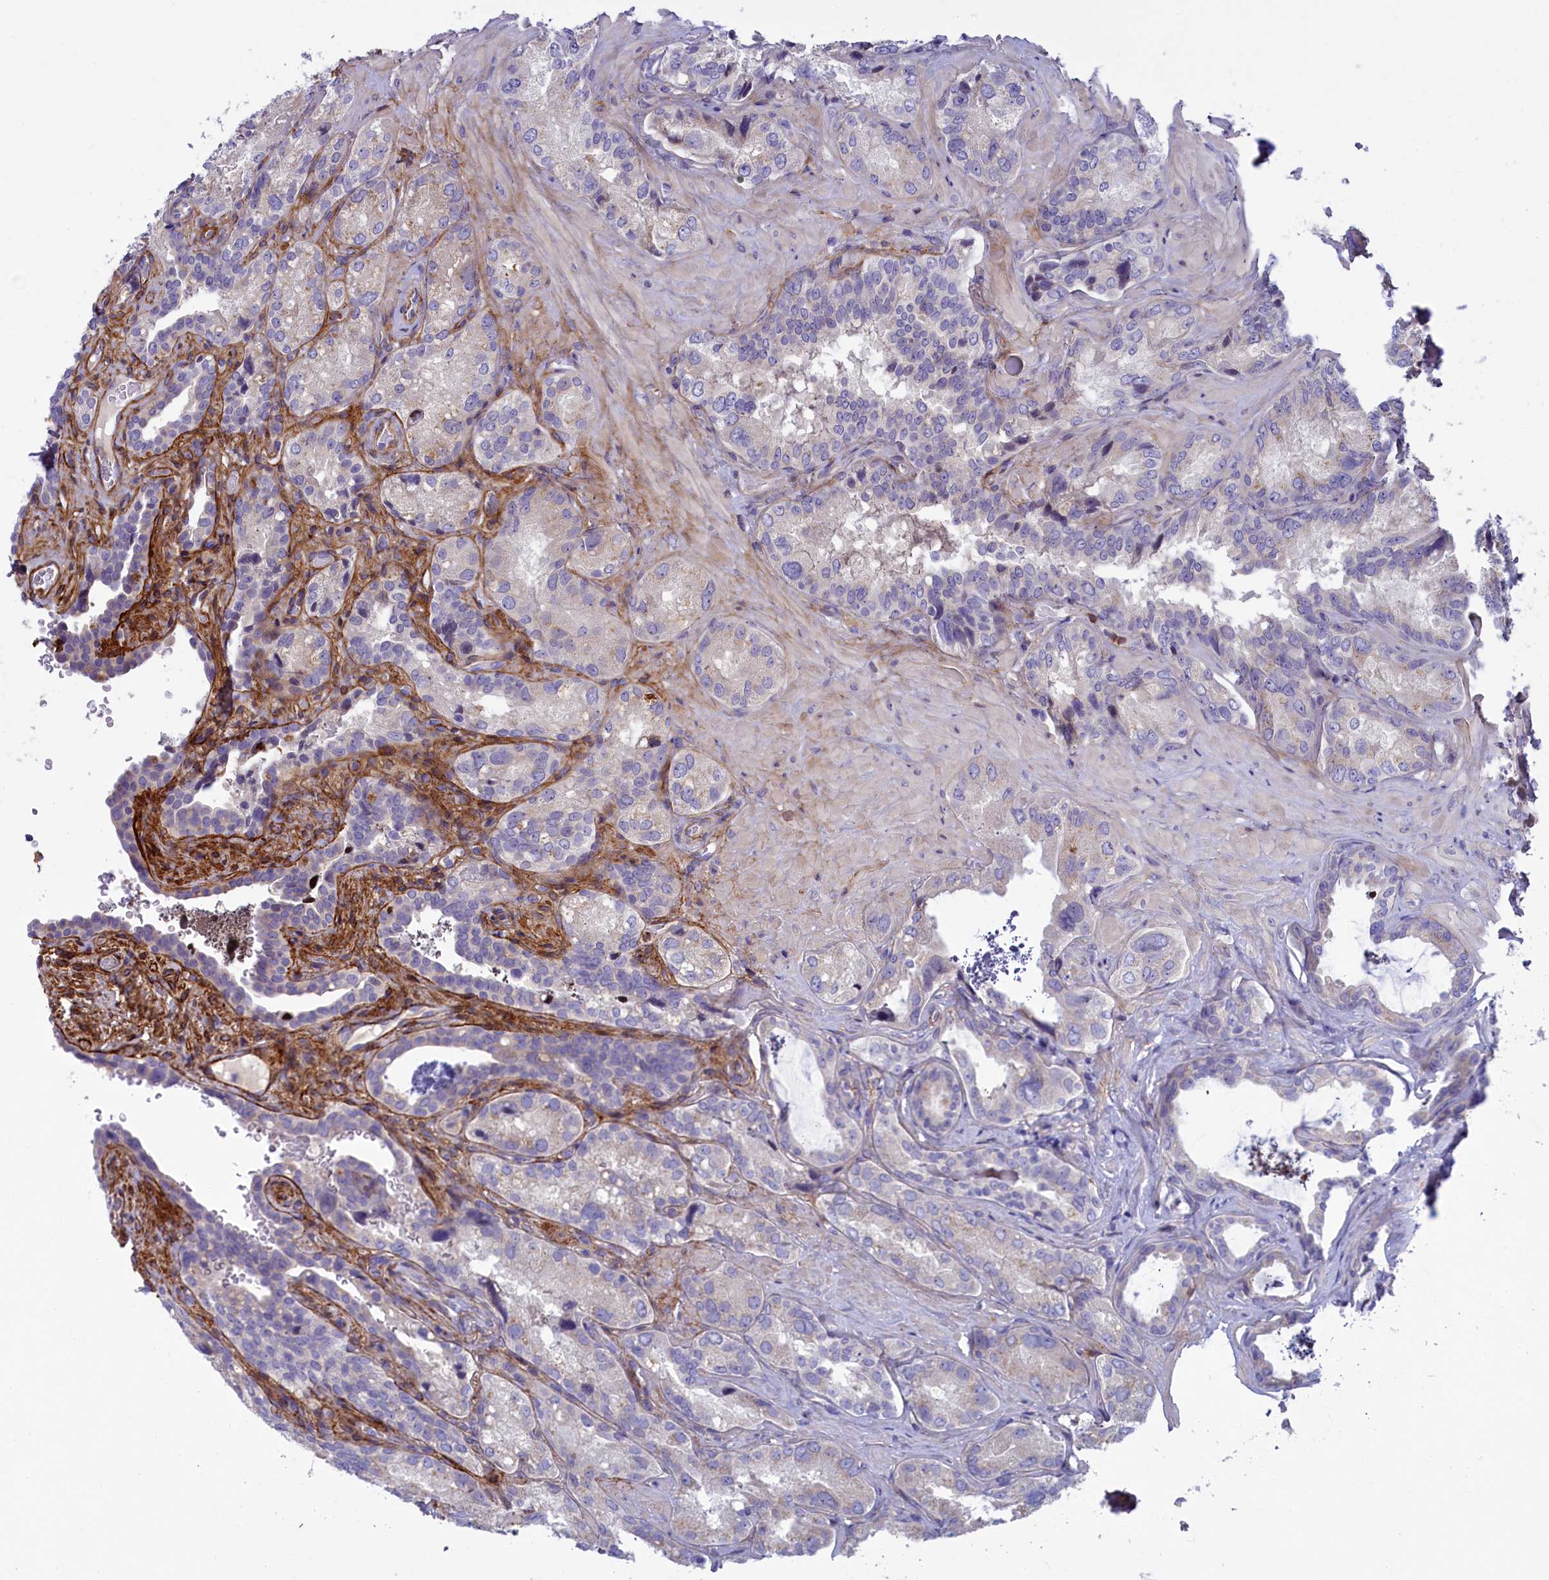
{"staining": {"intensity": "weak", "quantity": "<25%", "location": "cytoplasmic/membranous"}, "tissue": "seminal vesicle", "cell_type": "Glandular cells", "image_type": "normal", "snomed": [{"axis": "morphology", "description": "Normal tissue, NOS"}, {"axis": "topography", "description": "Seminal veicle"}, {"axis": "topography", "description": "Peripheral nerve tissue"}], "caption": "Immunohistochemistry (IHC) micrograph of normal seminal vesicle stained for a protein (brown), which exhibits no staining in glandular cells.", "gene": "LOXL1", "patient": {"sex": "male", "age": 67}}